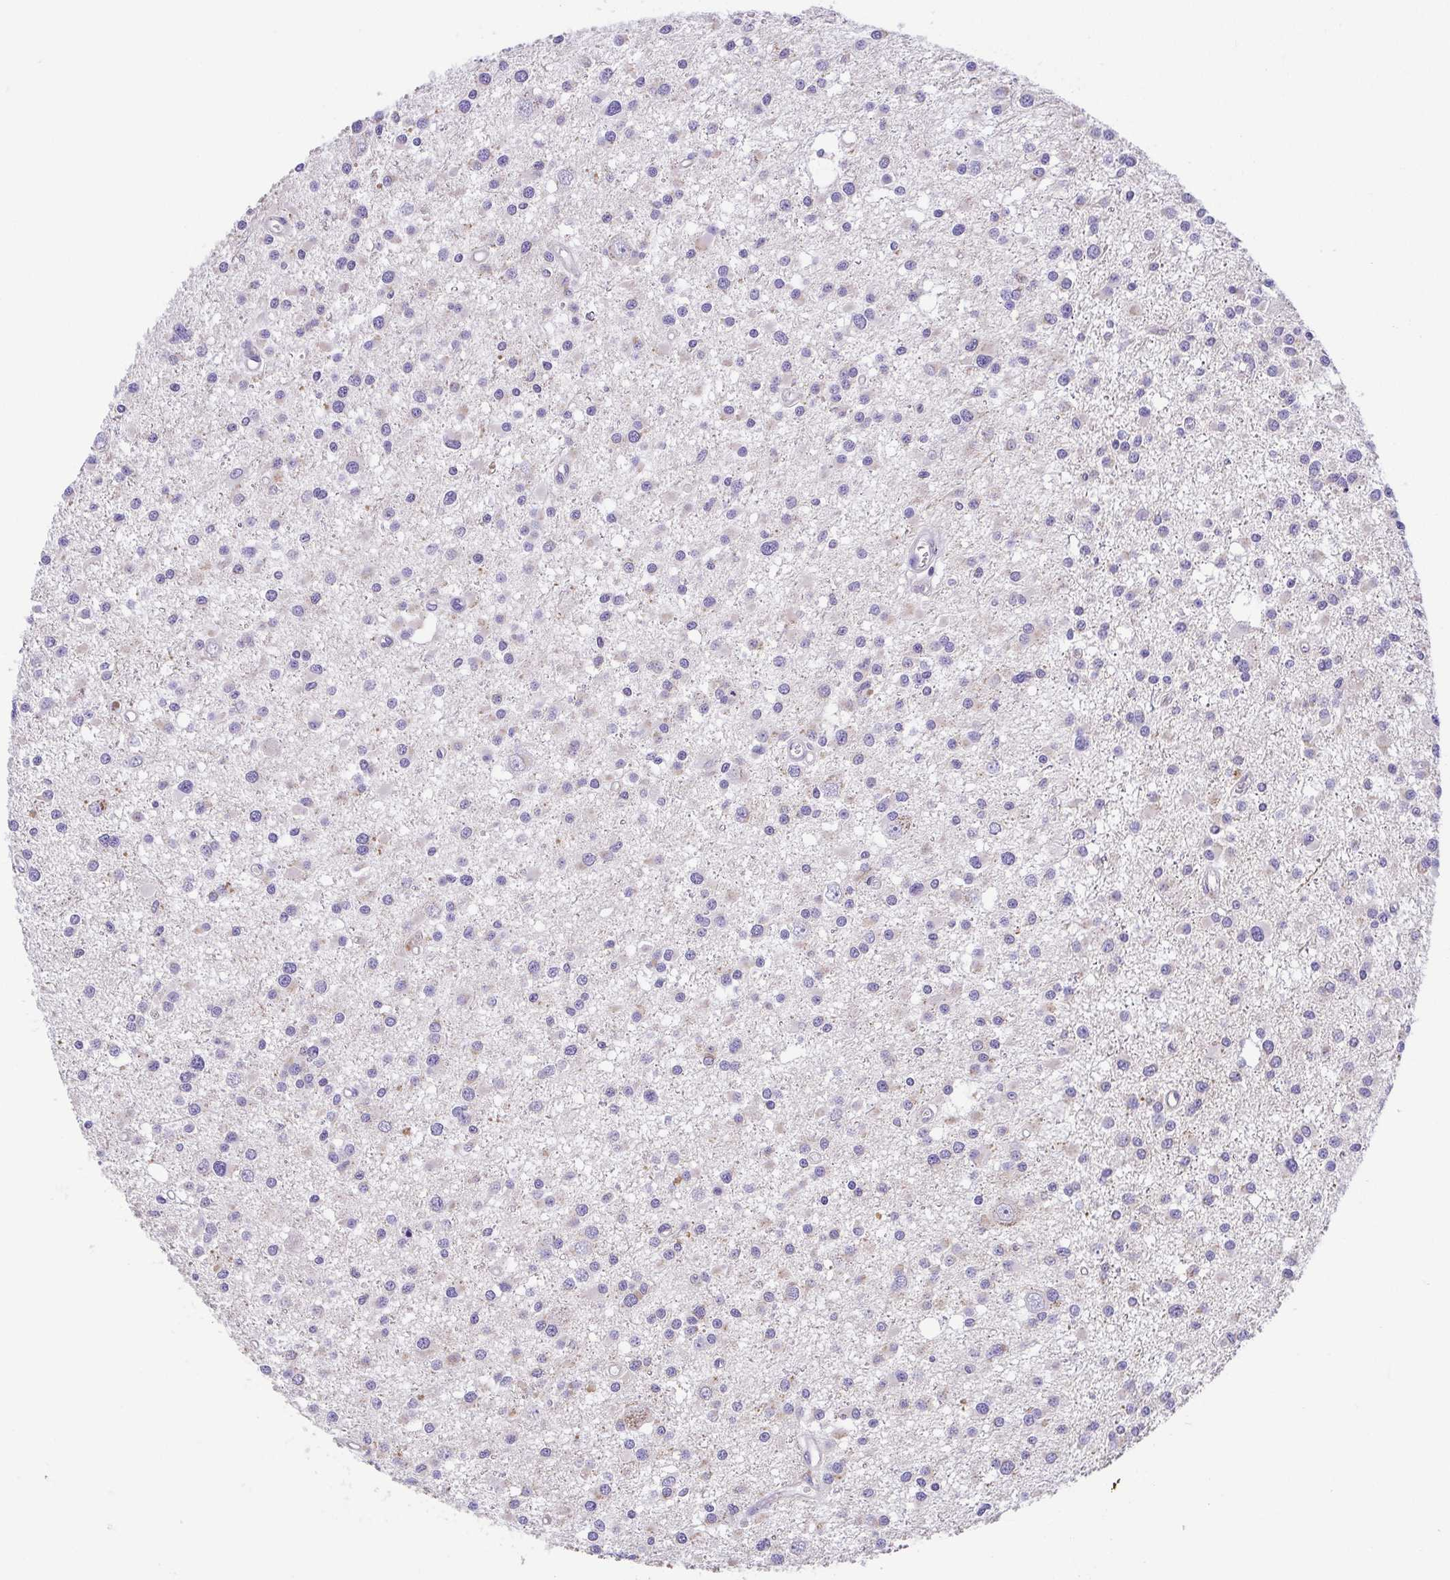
{"staining": {"intensity": "negative", "quantity": "none", "location": "none"}, "tissue": "glioma", "cell_type": "Tumor cells", "image_type": "cancer", "snomed": [{"axis": "morphology", "description": "Glioma, malignant, High grade"}, {"axis": "topography", "description": "Brain"}], "caption": "Immunohistochemical staining of human high-grade glioma (malignant) shows no significant expression in tumor cells.", "gene": "SLC13A1", "patient": {"sex": "male", "age": 54}}